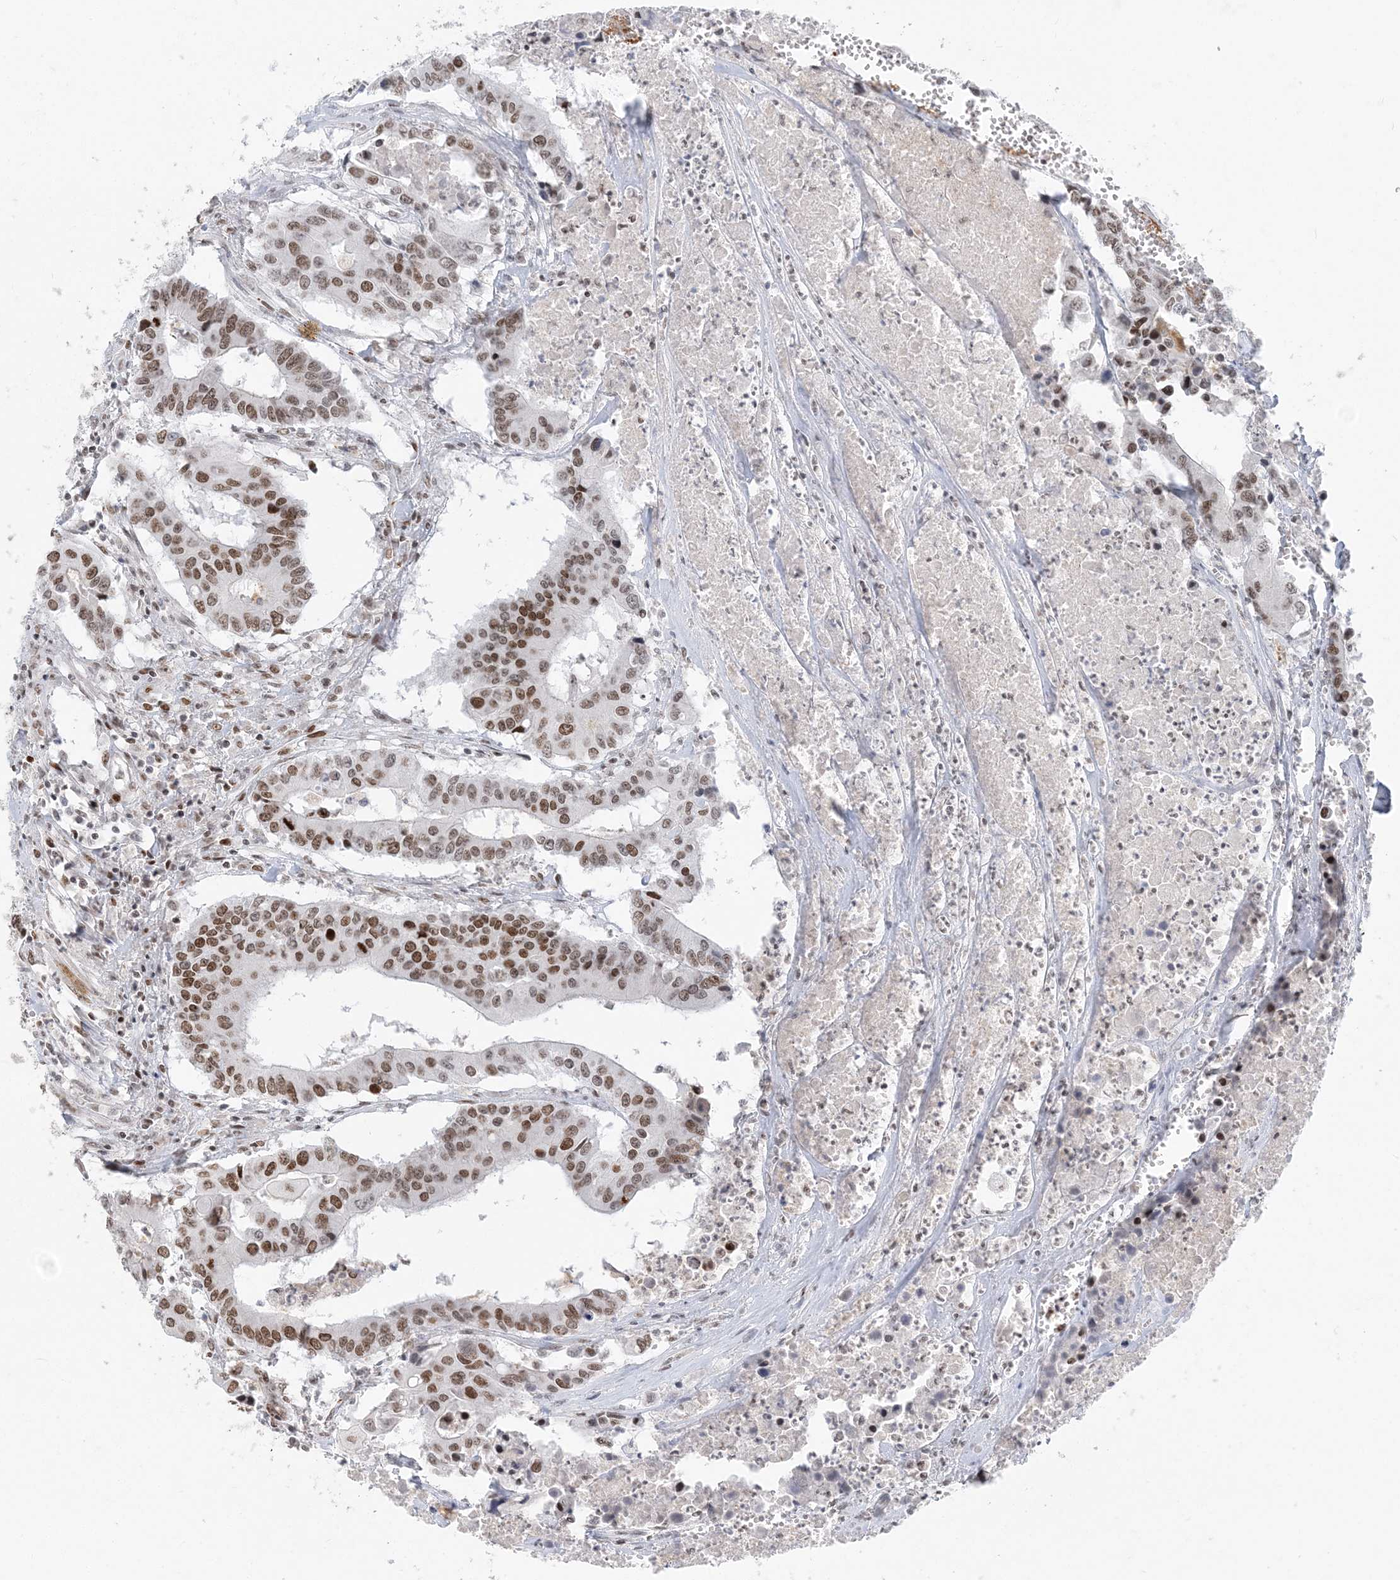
{"staining": {"intensity": "moderate", "quantity": ">75%", "location": "nuclear"}, "tissue": "colorectal cancer", "cell_type": "Tumor cells", "image_type": "cancer", "snomed": [{"axis": "morphology", "description": "Adenocarcinoma, NOS"}, {"axis": "topography", "description": "Colon"}], "caption": "The photomicrograph reveals immunohistochemical staining of colorectal cancer (adenocarcinoma). There is moderate nuclear positivity is seen in about >75% of tumor cells.", "gene": "BAZ1B", "patient": {"sex": "male", "age": 77}}